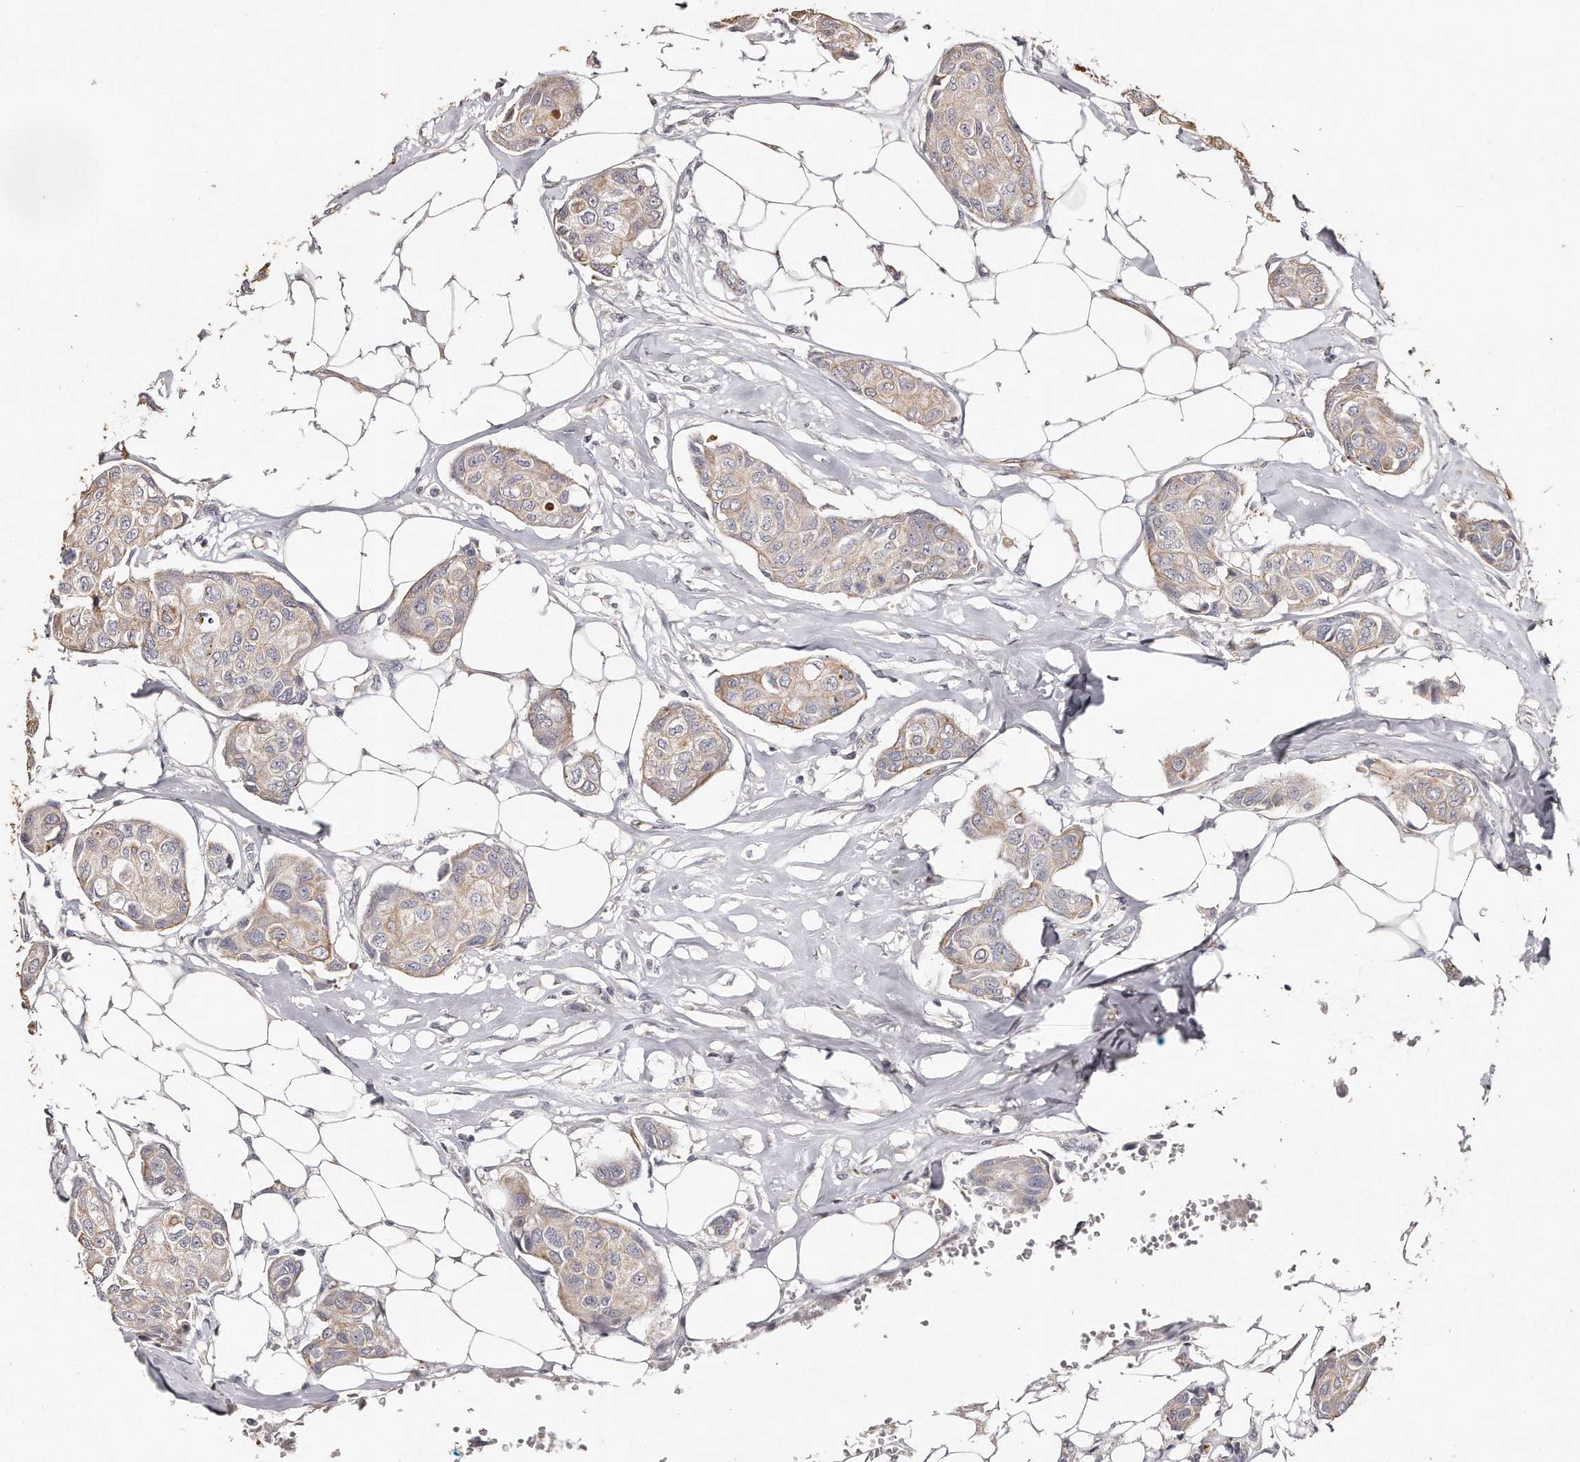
{"staining": {"intensity": "weak", "quantity": ">75%", "location": "cytoplasmic/membranous"}, "tissue": "breast cancer", "cell_type": "Tumor cells", "image_type": "cancer", "snomed": [{"axis": "morphology", "description": "Duct carcinoma"}, {"axis": "topography", "description": "Breast"}], "caption": "This is a photomicrograph of immunohistochemistry staining of breast invasive ductal carcinoma, which shows weak staining in the cytoplasmic/membranous of tumor cells.", "gene": "ZYG11A", "patient": {"sex": "female", "age": 80}}